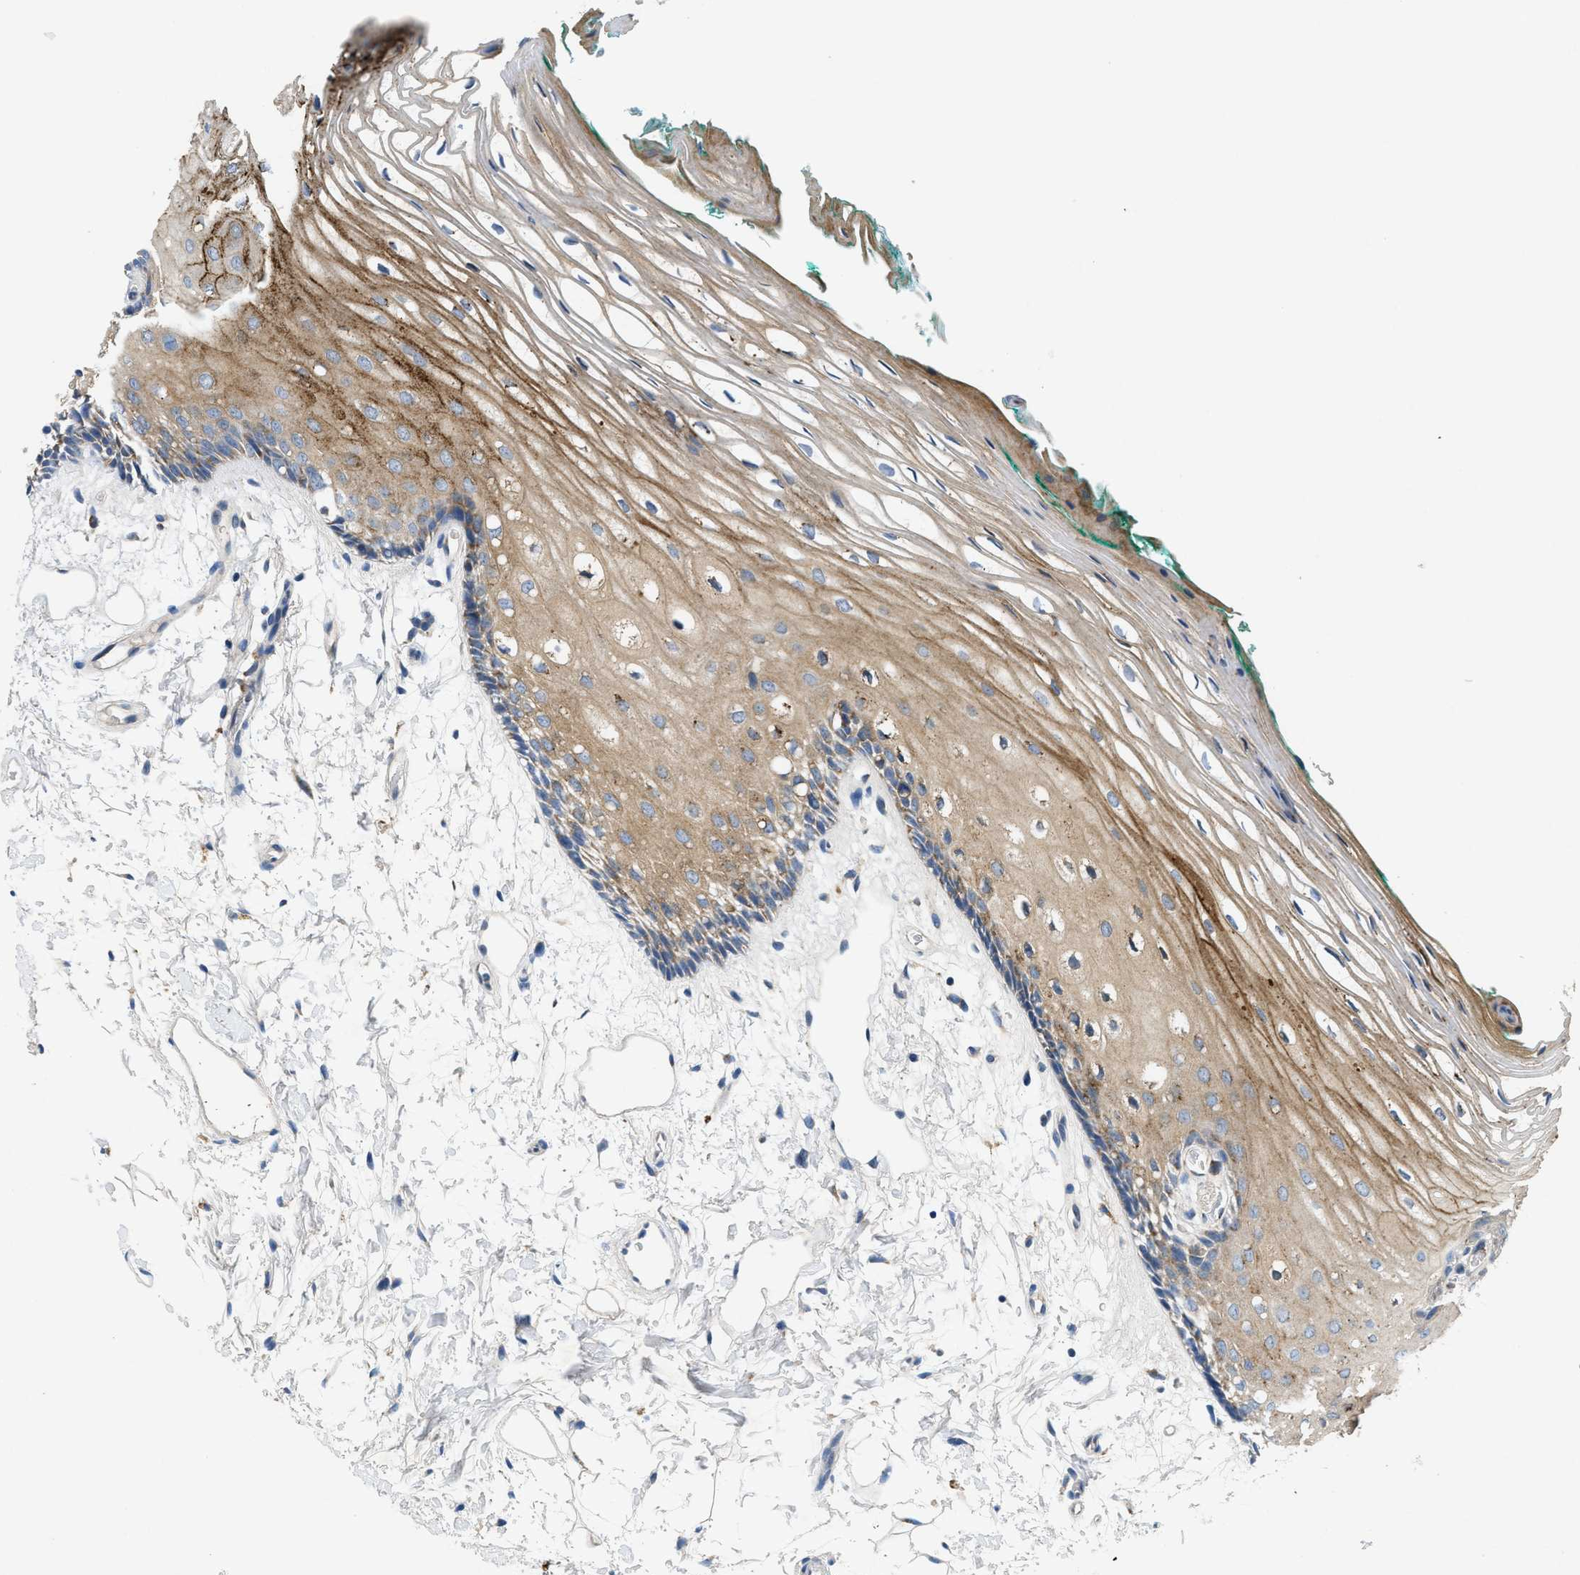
{"staining": {"intensity": "moderate", "quantity": ">75%", "location": "cytoplasmic/membranous"}, "tissue": "oral mucosa", "cell_type": "Squamous epithelial cells", "image_type": "normal", "snomed": [{"axis": "morphology", "description": "Normal tissue, NOS"}, {"axis": "topography", "description": "Skeletal muscle"}, {"axis": "topography", "description": "Oral tissue"}, {"axis": "topography", "description": "Peripheral nerve tissue"}], "caption": "Immunohistochemistry (DAB) staining of benign human oral mucosa displays moderate cytoplasmic/membranous protein expression in about >75% of squamous epithelial cells.", "gene": "PNKD", "patient": {"sex": "female", "age": 84}}